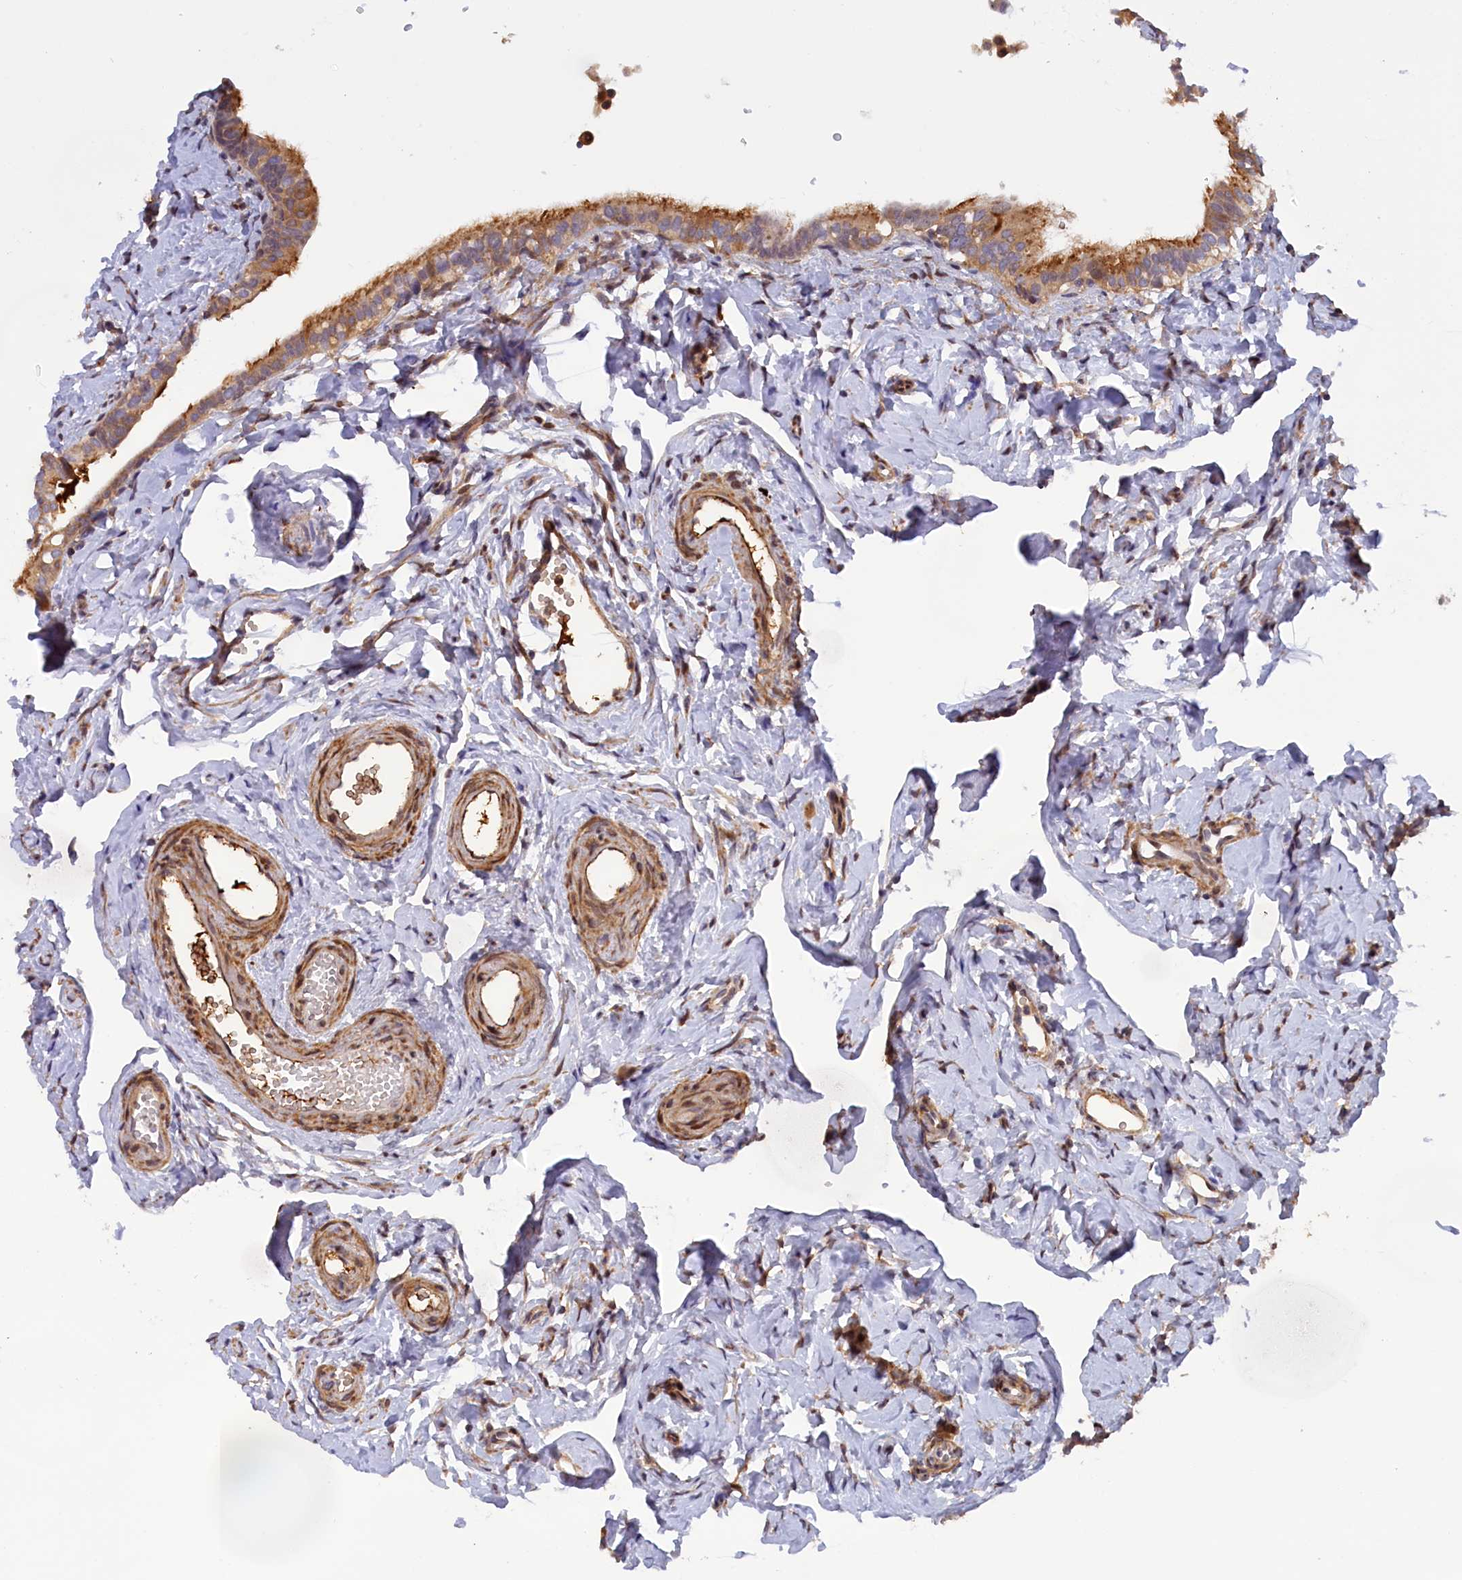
{"staining": {"intensity": "strong", "quantity": "25%-75%", "location": "cytoplasmic/membranous"}, "tissue": "fallopian tube", "cell_type": "Glandular cells", "image_type": "normal", "snomed": [{"axis": "morphology", "description": "Normal tissue, NOS"}, {"axis": "topography", "description": "Fallopian tube"}], "caption": "Immunohistochemistry staining of unremarkable fallopian tube, which exhibits high levels of strong cytoplasmic/membranous positivity in about 25%-75% of glandular cells indicating strong cytoplasmic/membranous protein staining. The staining was performed using DAB (3,3'-diaminobenzidine) (brown) for protein detection and nuclei were counterstained in hematoxylin (blue).", "gene": "RRAD", "patient": {"sex": "female", "age": 66}}